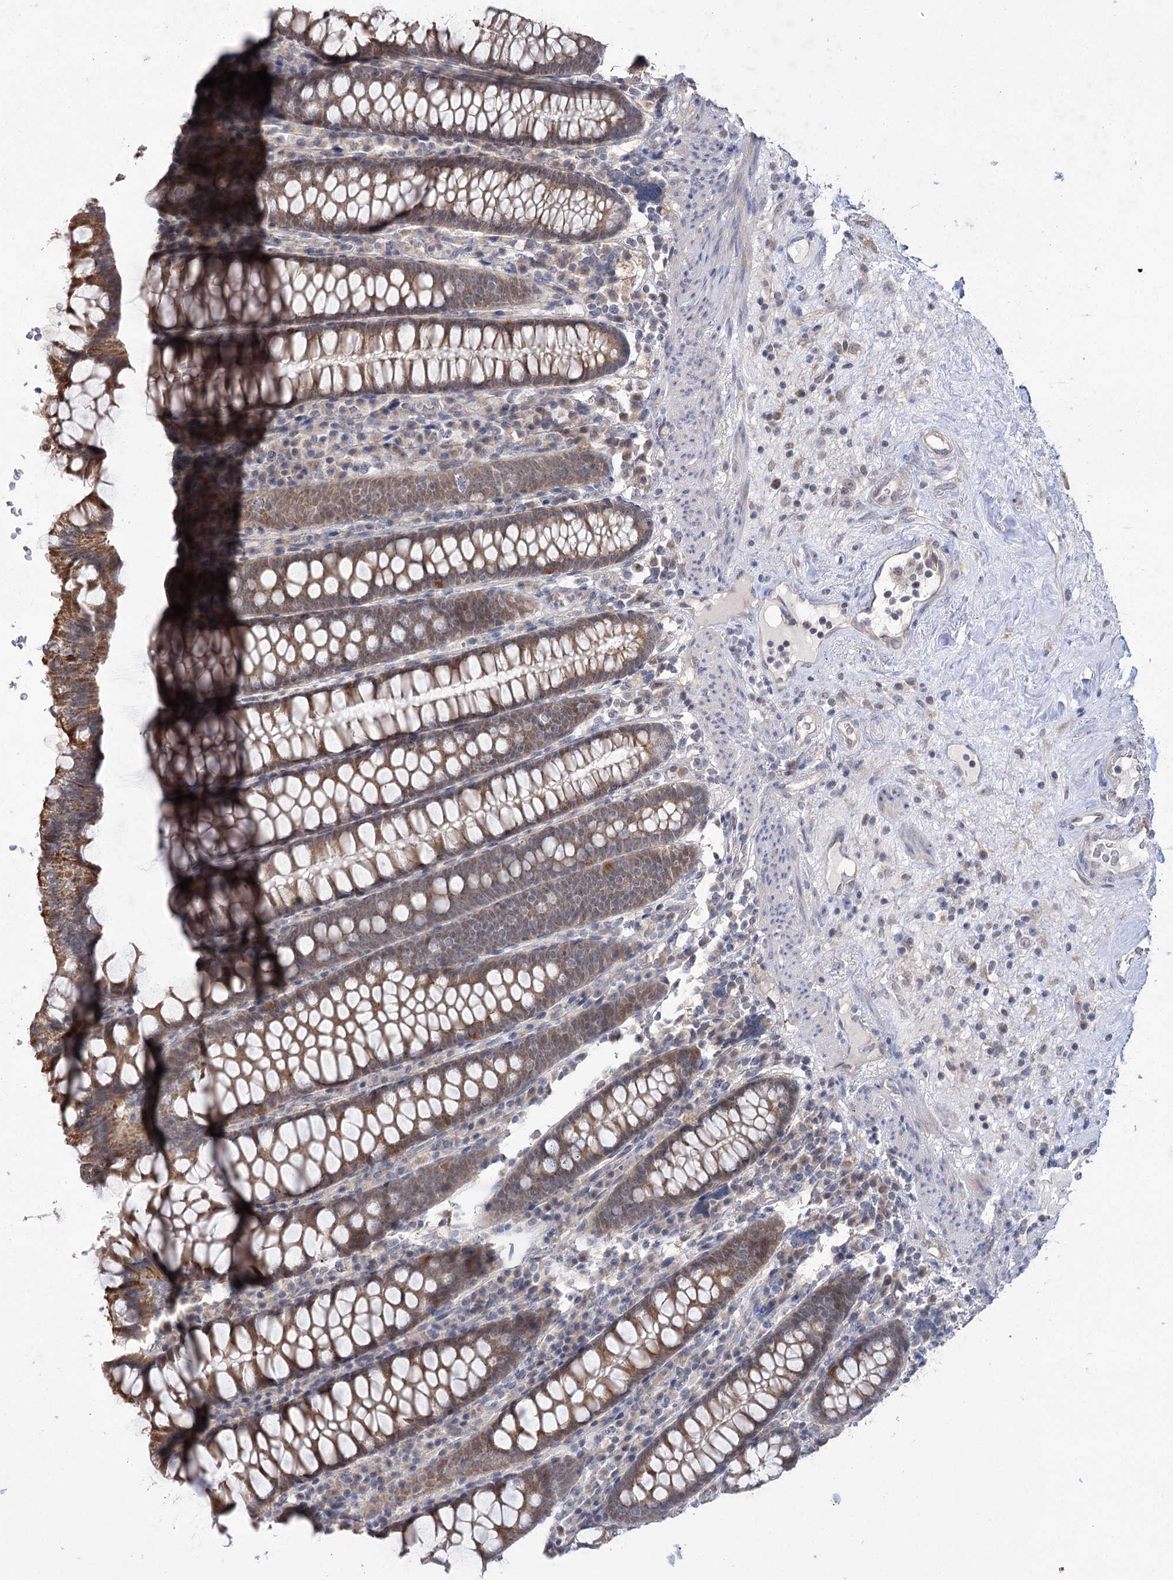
{"staining": {"intensity": "weak", "quantity": "25%-75%", "location": "cytoplasmic/membranous"}, "tissue": "colon", "cell_type": "Endothelial cells", "image_type": "normal", "snomed": [{"axis": "morphology", "description": "Normal tissue, NOS"}, {"axis": "topography", "description": "Colon"}], "caption": "Immunohistochemistry histopathology image of normal human colon stained for a protein (brown), which shows low levels of weak cytoplasmic/membranous positivity in approximately 25%-75% of endothelial cells.", "gene": "PHYHIPL", "patient": {"sex": "female", "age": 79}}